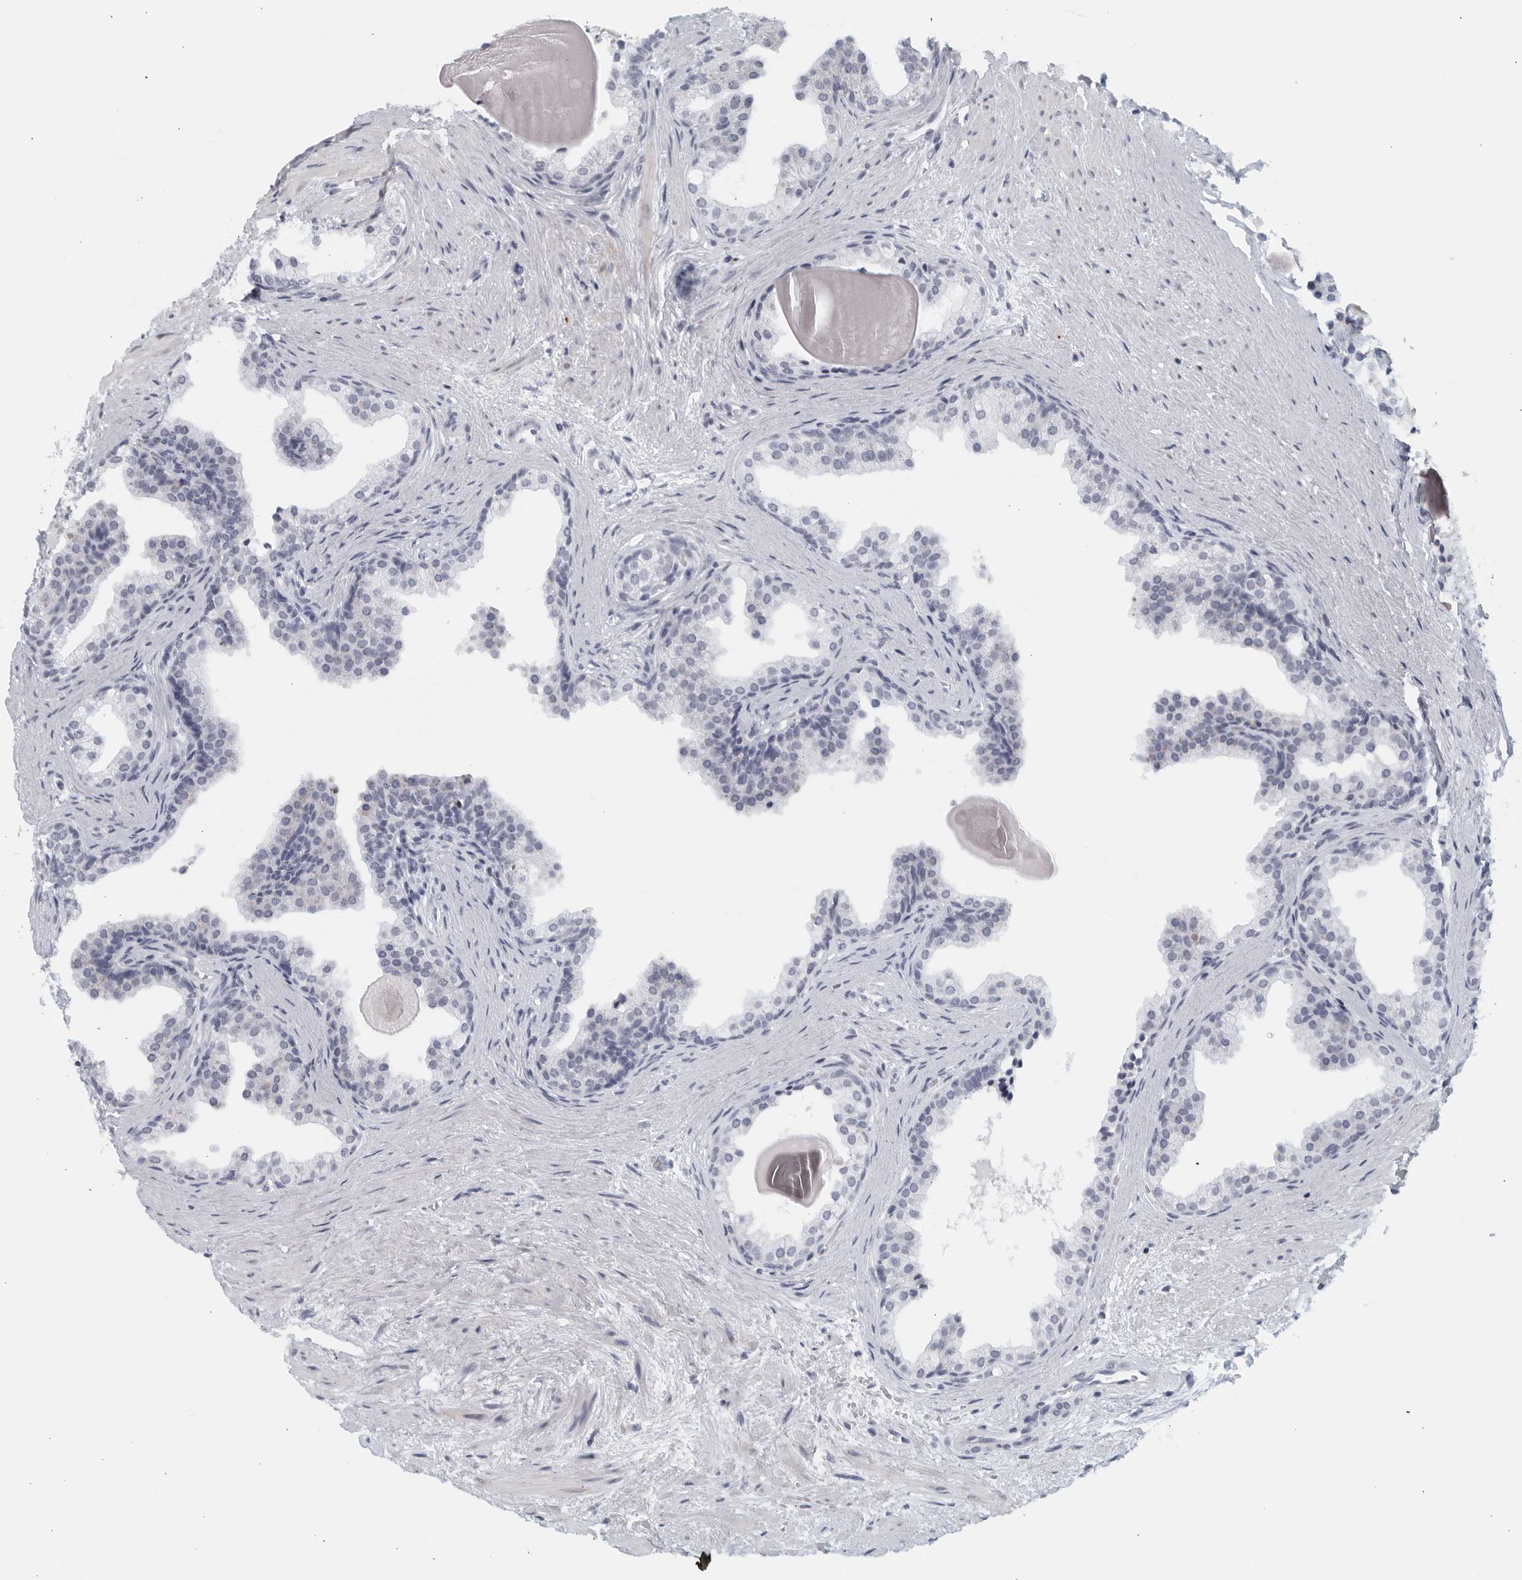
{"staining": {"intensity": "negative", "quantity": "none", "location": "none"}, "tissue": "prostate", "cell_type": "Glandular cells", "image_type": "normal", "snomed": [{"axis": "morphology", "description": "Normal tissue, NOS"}, {"axis": "topography", "description": "Prostate"}], "caption": "This photomicrograph is of unremarkable prostate stained with immunohistochemistry (IHC) to label a protein in brown with the nuclei are counter-stained blue. There is no positivity in glandular cells.", "gene": "MATN1", "patient": {"sex": "male", "age": 48}}